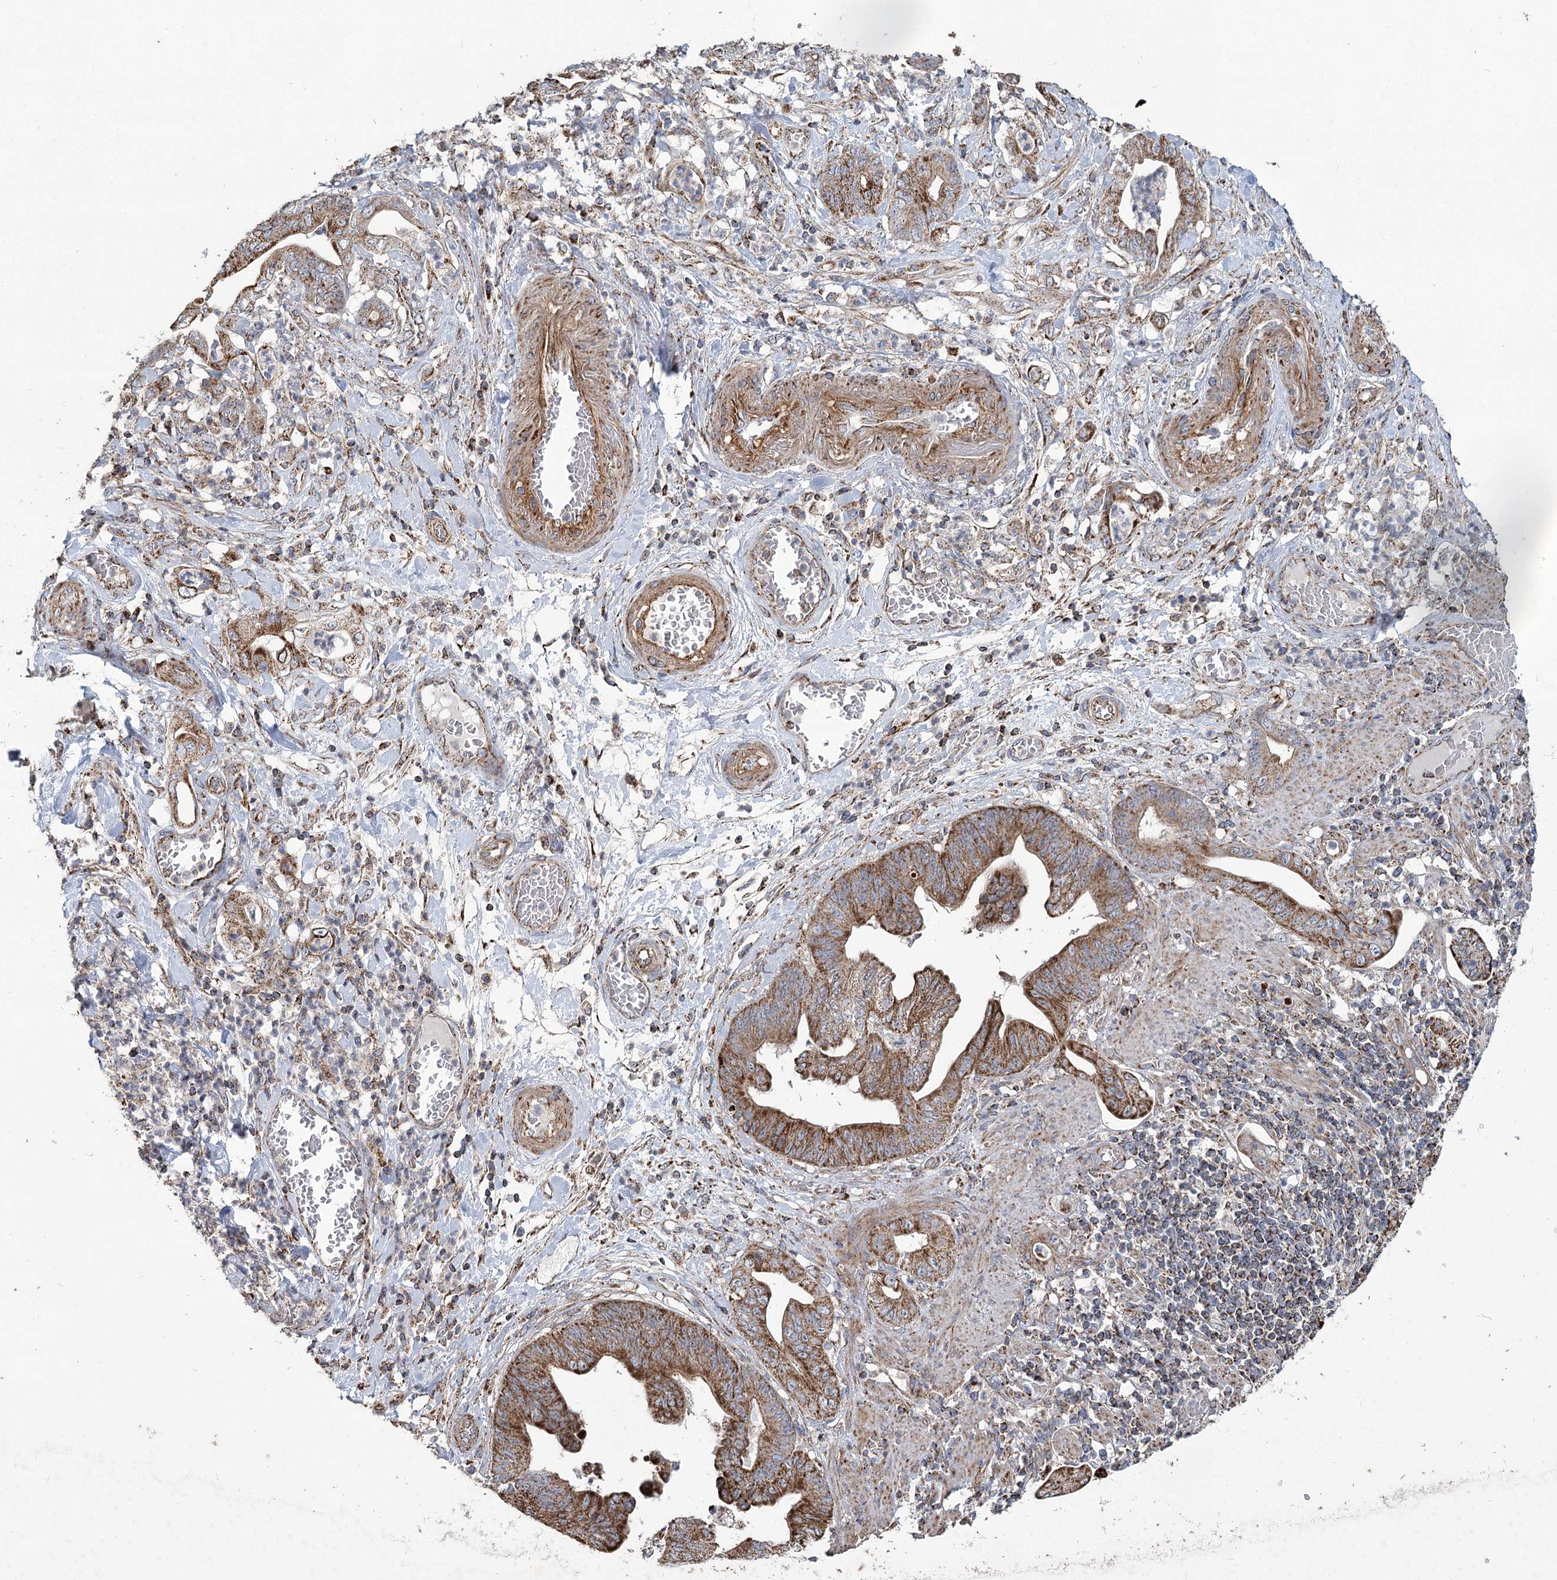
{"staining": {"intensity": "strong", "quantity": ">75%", "location": "cytoplasmic/membranous"}, "tissue": "stomach cancer", "cell_type": "Tumor cells", "image_type": "cancer", "snomed": [{"axis": "morphology", "description": "Adenocarcinoma, NOS"}, {"axis": "topography", "description": "Stomach"}], "caption": "Stomach adenocarcinoma was stained to show a protein in brown. There is high levels of strong cytoplasmic/membranous positivity in about >75% of tumor cells.", "gene": "RANBP3L", "patient": {"sex": "female", "age": 73}}